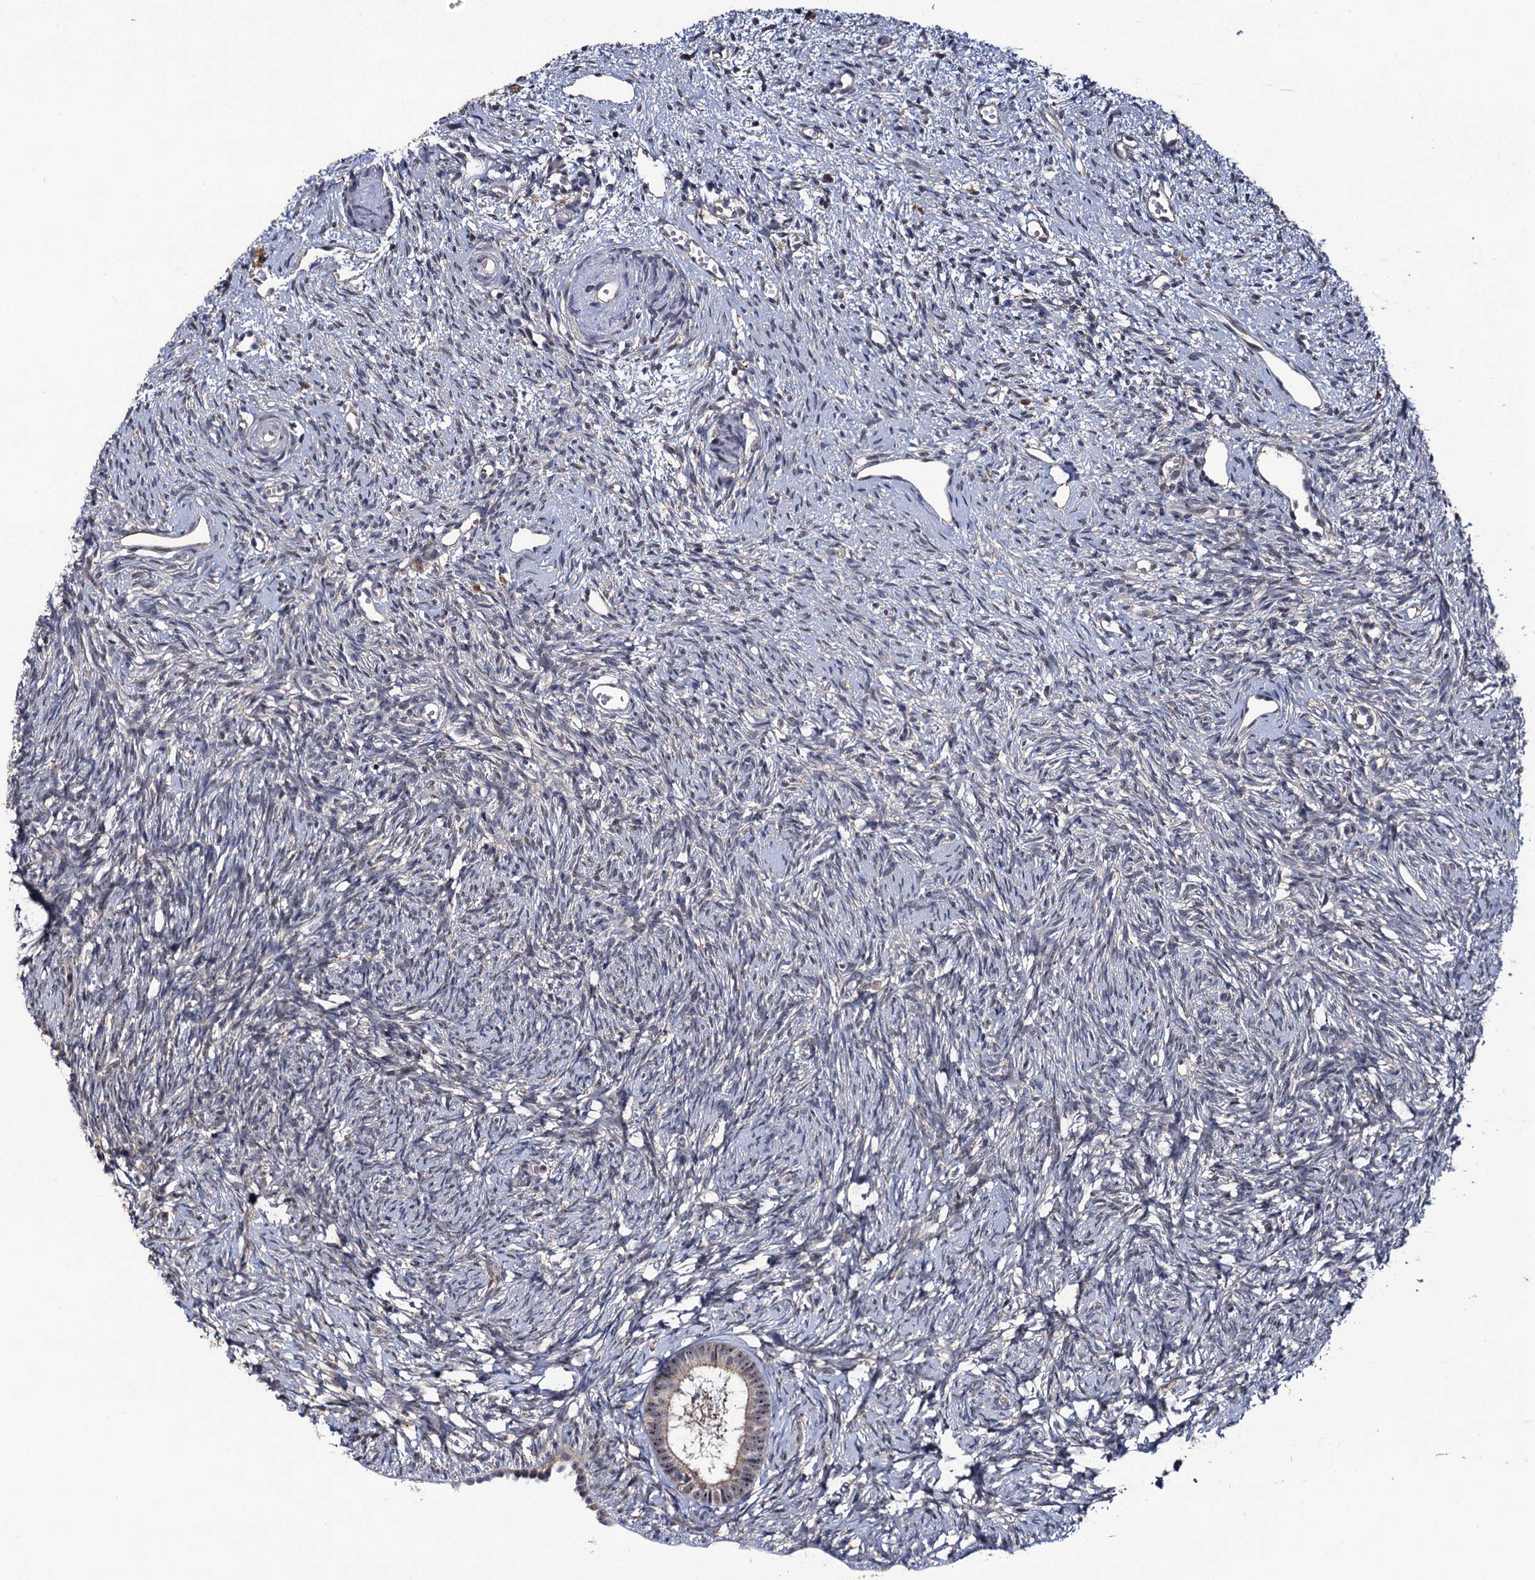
{"staining": {"intensity": "weak", "quantity": ">75%", "location": "cytoplasmic/membranous"}, "tissue": "ovary", "cell_type": "Follicle cells", "image_type": "normal", "snomed": [{"axis": "morphology", "description": "Normal tissue, NOS"}, {"axis": "topography", "description": "Ovary"}], "caption": "Human ovary stained for a protein (brown) shows weak cytoplasmic/membranous positive expression in about >75% of follicle cells.", "gene": "LRRC63", "patient": {"sex": "female", "age": 51}}